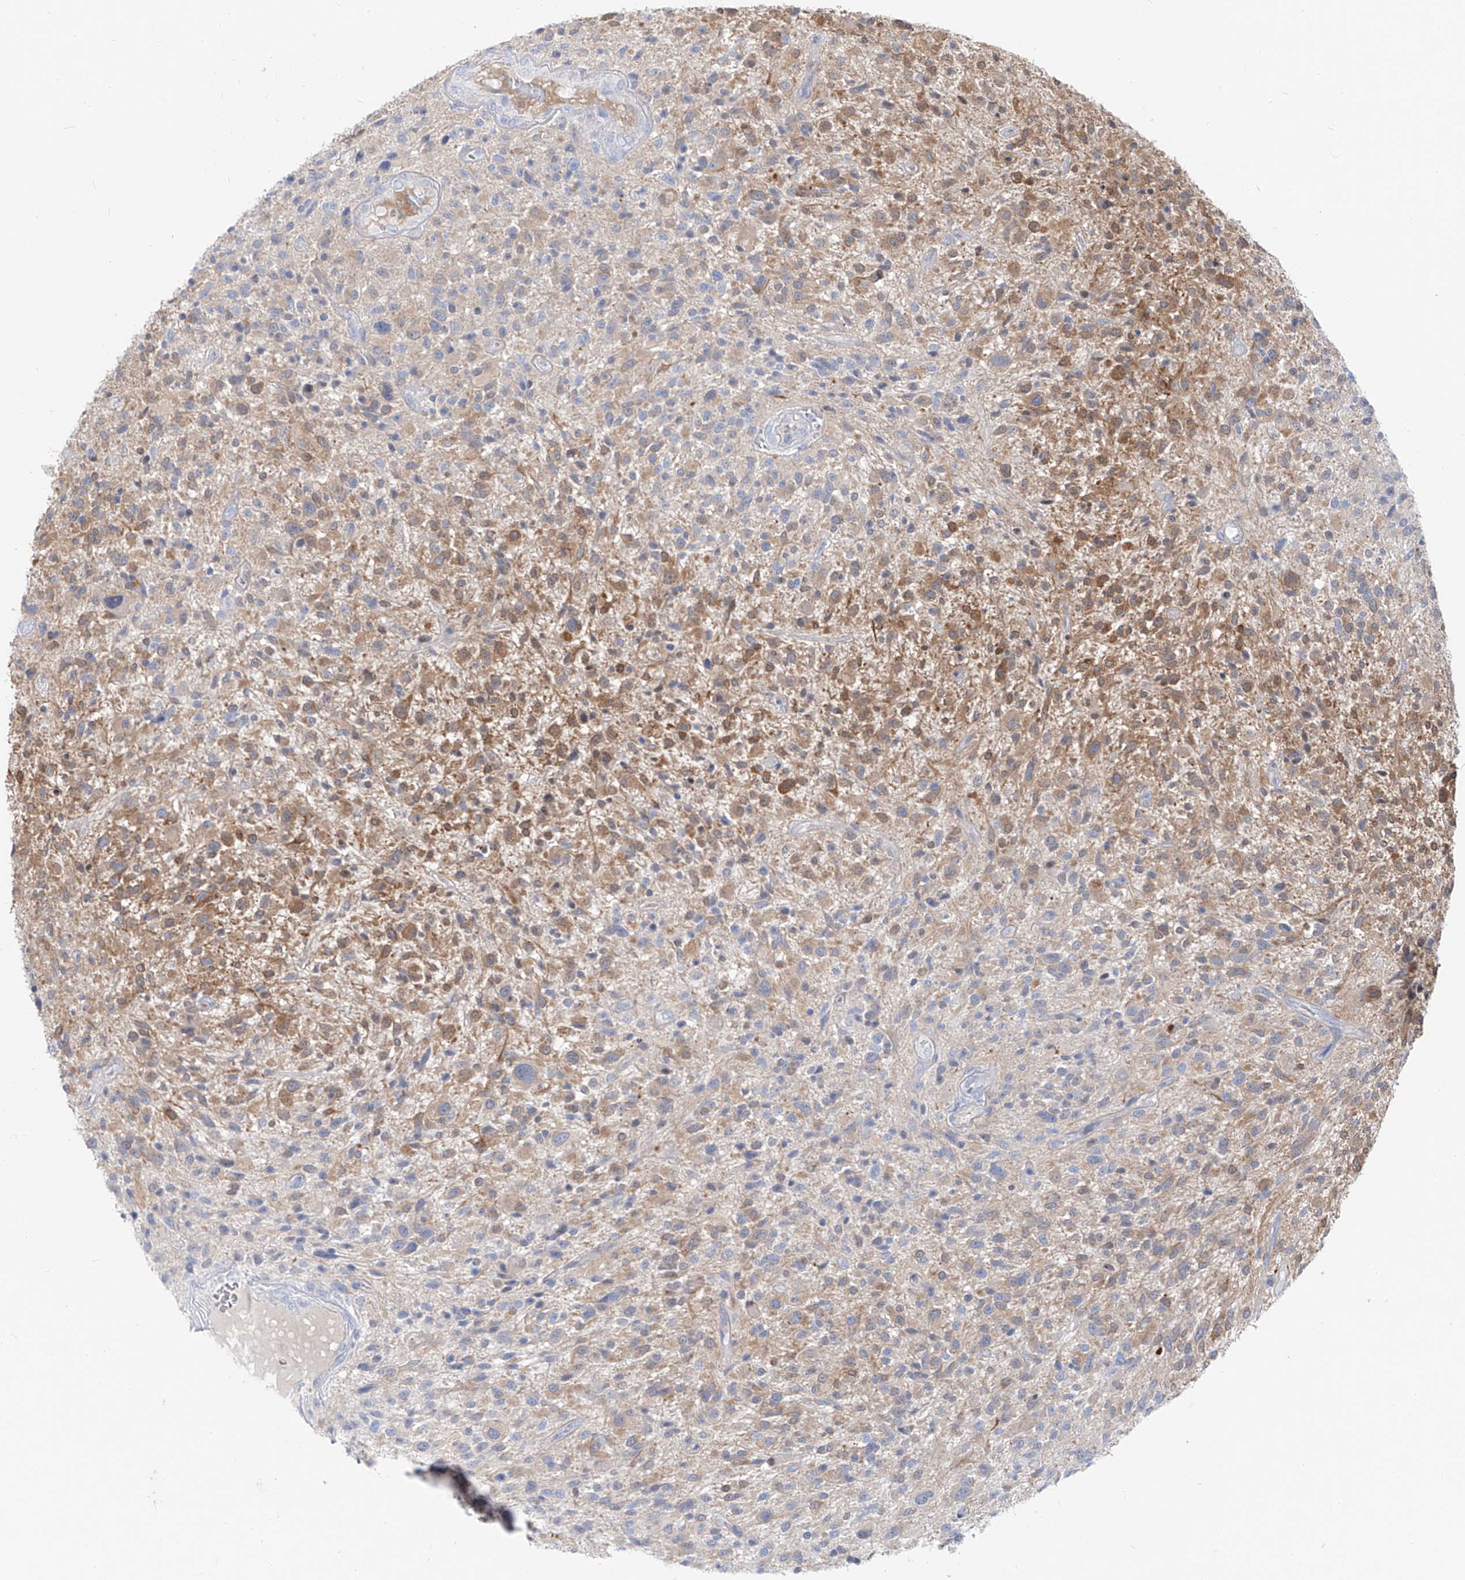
{"staining": {"intensity": "moderate", "quantity": "<25%", "location": "cytoplasmic/membranous"}, "tissue": "glioma", "cell_type": "Tumor cells", "image_type": "cancer", "snomed": [{"axis": "morphology", "description": "Glioma, malignant, High grade"}, {"axis": "topography", "description": "Brain"}], "caption": "A brown stain highlights moderate cytoplasmic/membranous positivity of a protein in malignant glioma (high-grade) tumor cells.", "gene": "UFL1", "patient": {"sex": "male", "age": 47}}